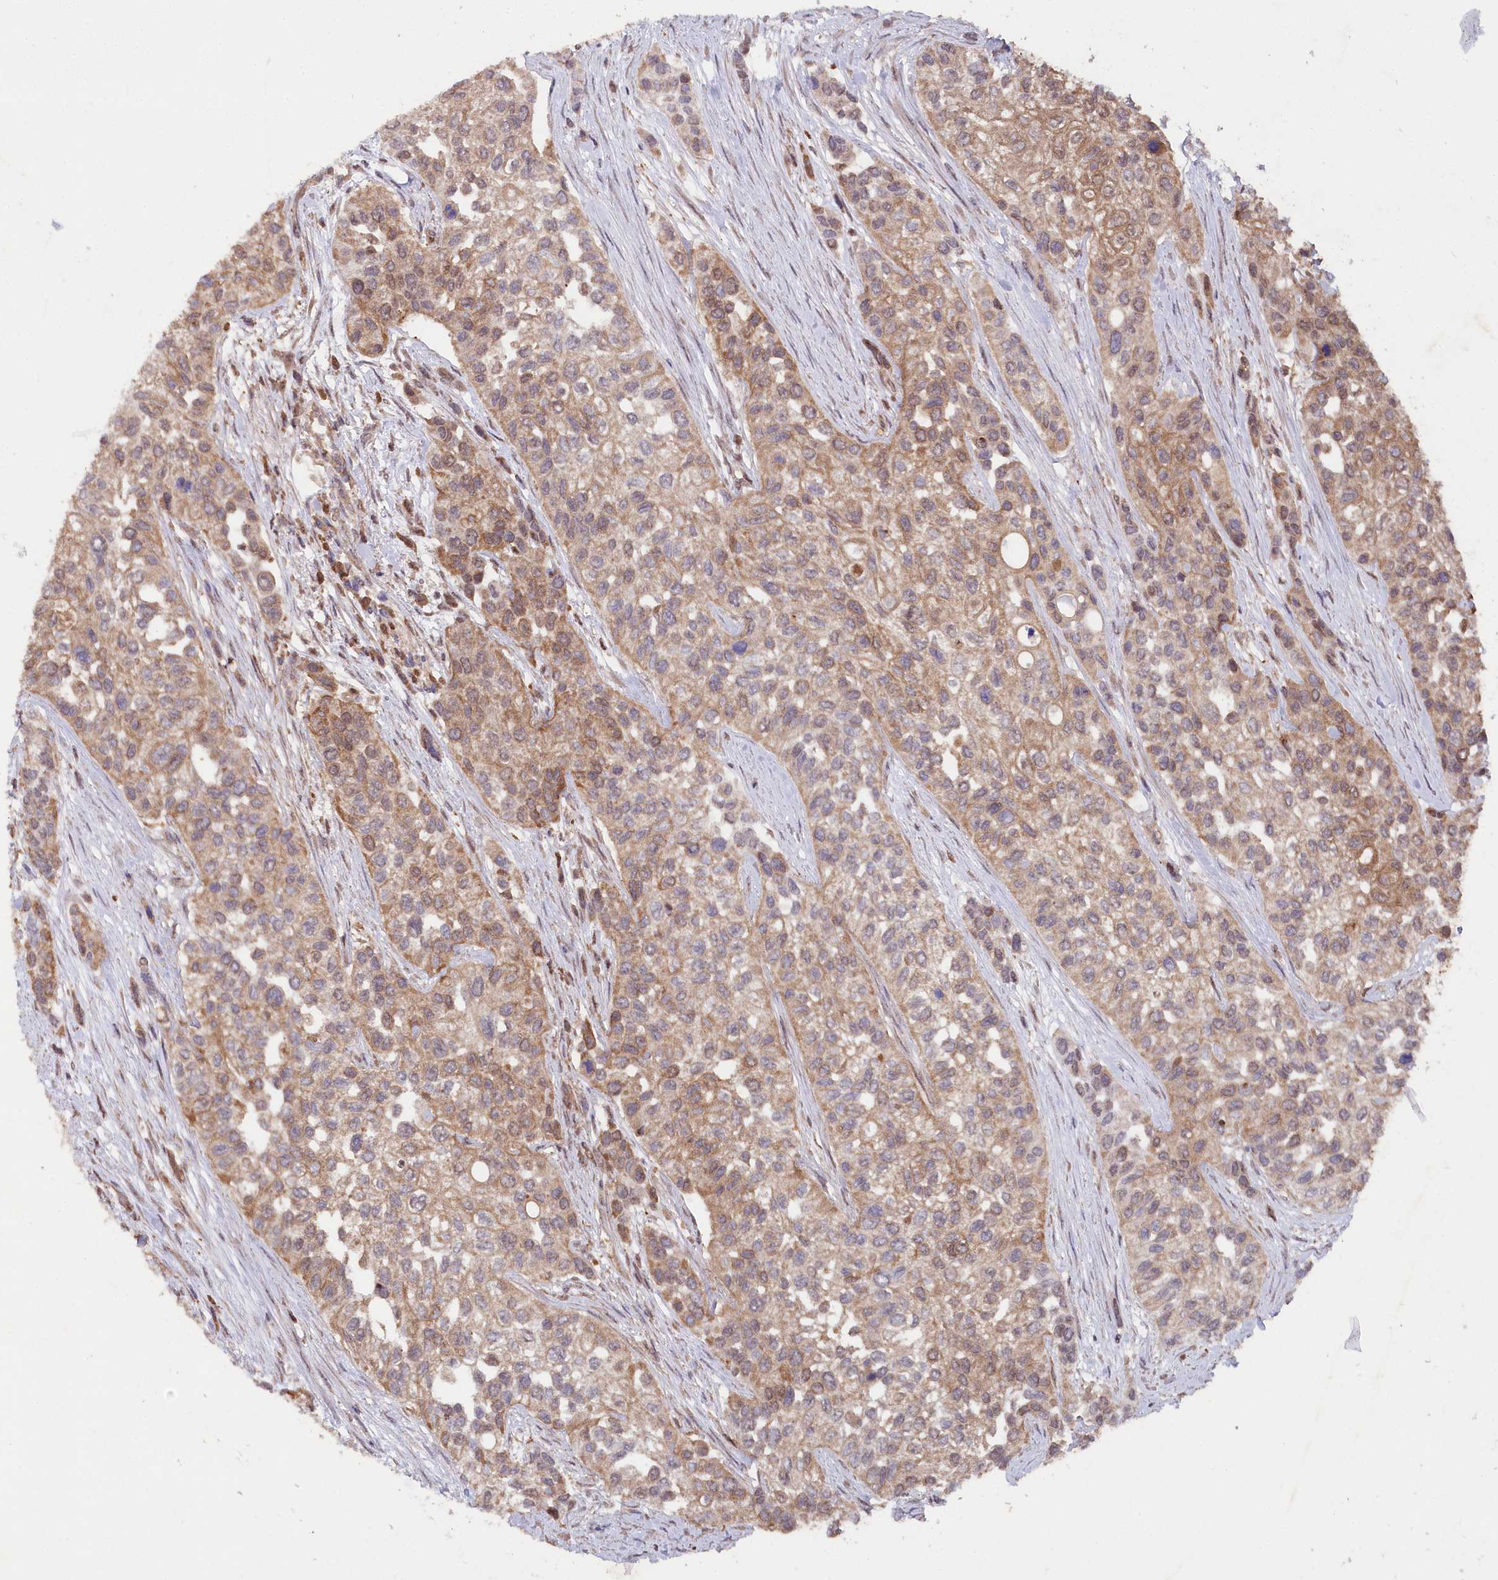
{"staining": {"intensity": "moderate", "quantity": ">75%", "location": "cytoplasmic/membranous"}, "tissue": "urothelial cancer", "cell_type": "Tumor cells", "image_type": "cancer", "snomed": [{"axis": "morphology", "description": "Normal tissue, NOS"}, {"axis": "morphology", "description": "Urothelial carcinoma, High grade"}, {"axis": "topography", "description": "Vascular tissue"}, {"axis": "topography", "description": "Urinary bladder"}], "caption": "Immunohistochemical staining of high-grade urothelial carcinoma reveals medium levels of moderate cytoplasmic/membranous protein staining in approximately >75% of tumor cells.", "gene": "LSG1", "patient": {"sex": "female", "age": 56}}